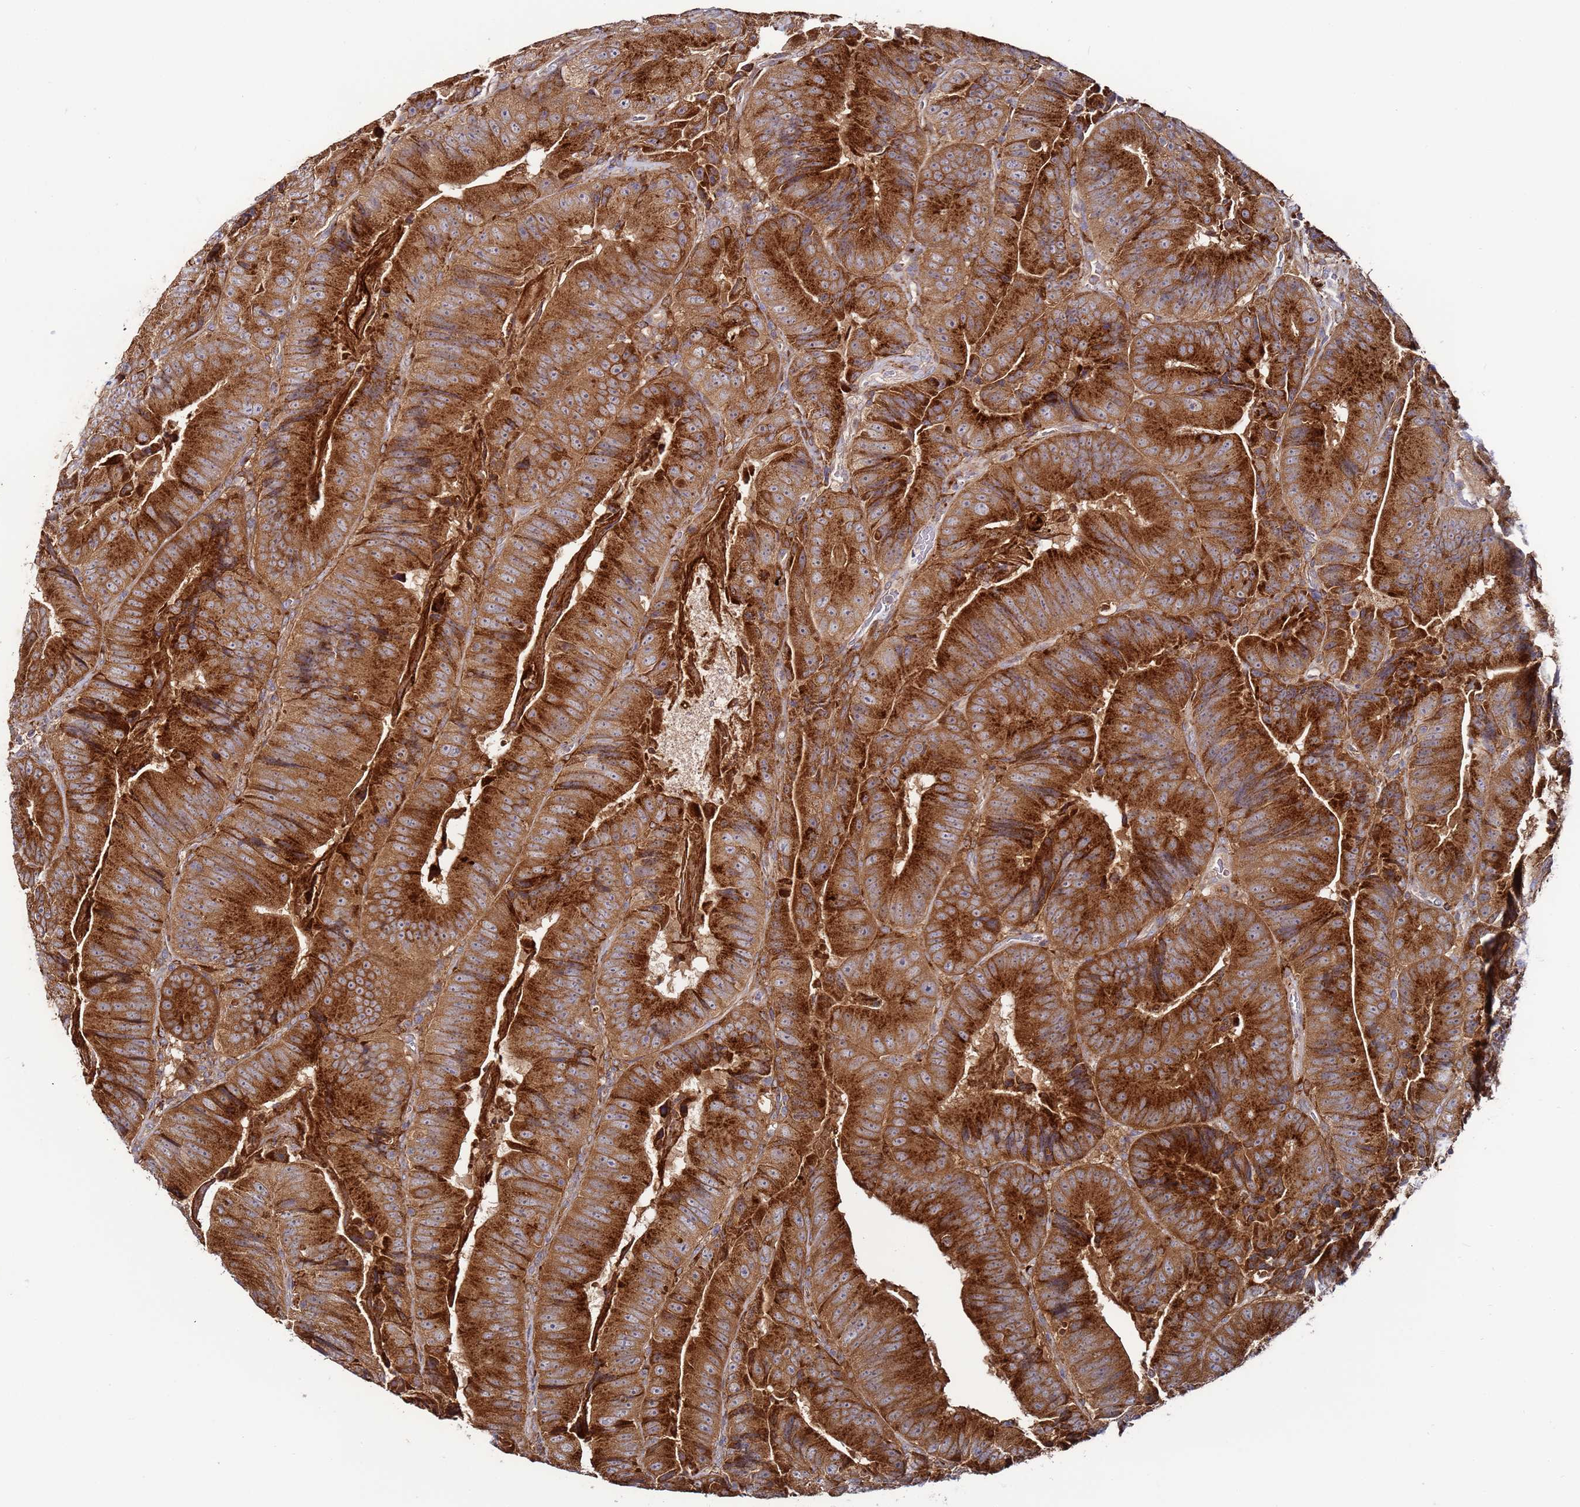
{"staining": {"intensity": "strong", "quantity": ">75%", "location": "cytoplasmic/membranous"}, "tissue": "colorectal cancer", "cell_type": "Tumor cells", "image_type": "cancer", "snomed": [{"axis": "morphology", "description": "Adenocarcinoma, NOS"}, {"axis": "topography", "description": "Colon"}], "caption": "Immunohistochemistry staining of adenocarcinoma (colorectal), which exhibits high levels of strong cytoplasmic/membranous positivity in approximately >75% of tumor cells indicating strong cytoplasmic/membranous protein staining. The staining was performed using DAB (3,3'-diaminobenzidine) (brown) for protein detection and nuclei were counterstained in hematoxylin (blue).", "gene": "TMEM176B", "patient": {"sex": "female", "age": 86}}